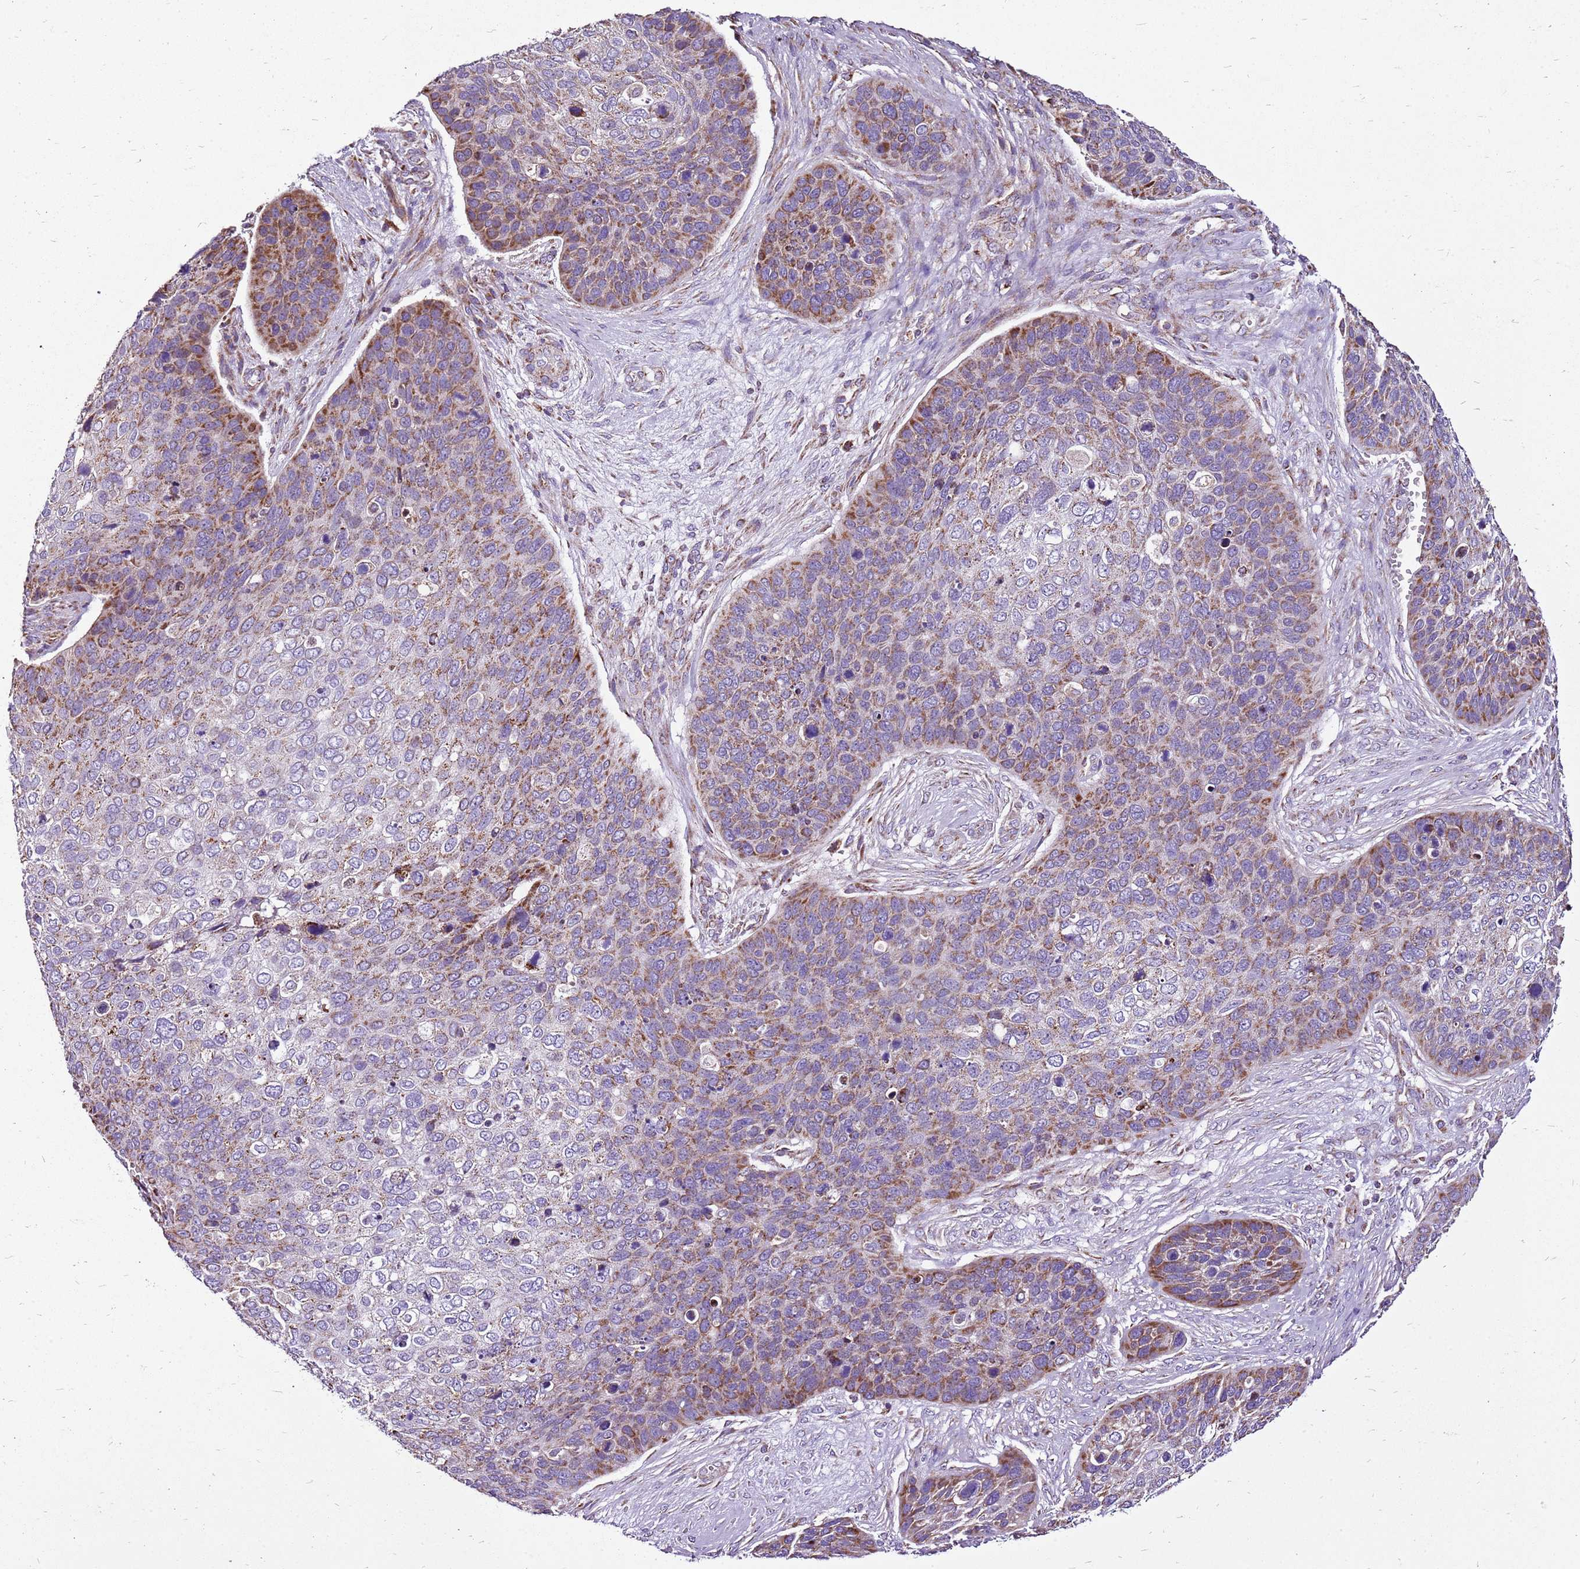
{"staining": {"intensity": "moderate", "quantity": "25%-75%", "location": "cytoplasmic/membranous"}, "tissue": "skin cancer", "cell_type": "Tumor cells", "image_type": "cancer", "snomed": [{"axis": "morphology", "description": "Basal cell carcinoma"}, {"axis": "topography", "description": "Skin"}], "caption": "DAB (3,3'-diaminobenzidine) immunohistochemical staining of human skin cancer reveals moderate cytoplasmic/membranous protein positivity in about 25%-75% of tumor cells.", "gene": "GCDH", "patient": {"sex": "female", "age": 74}}